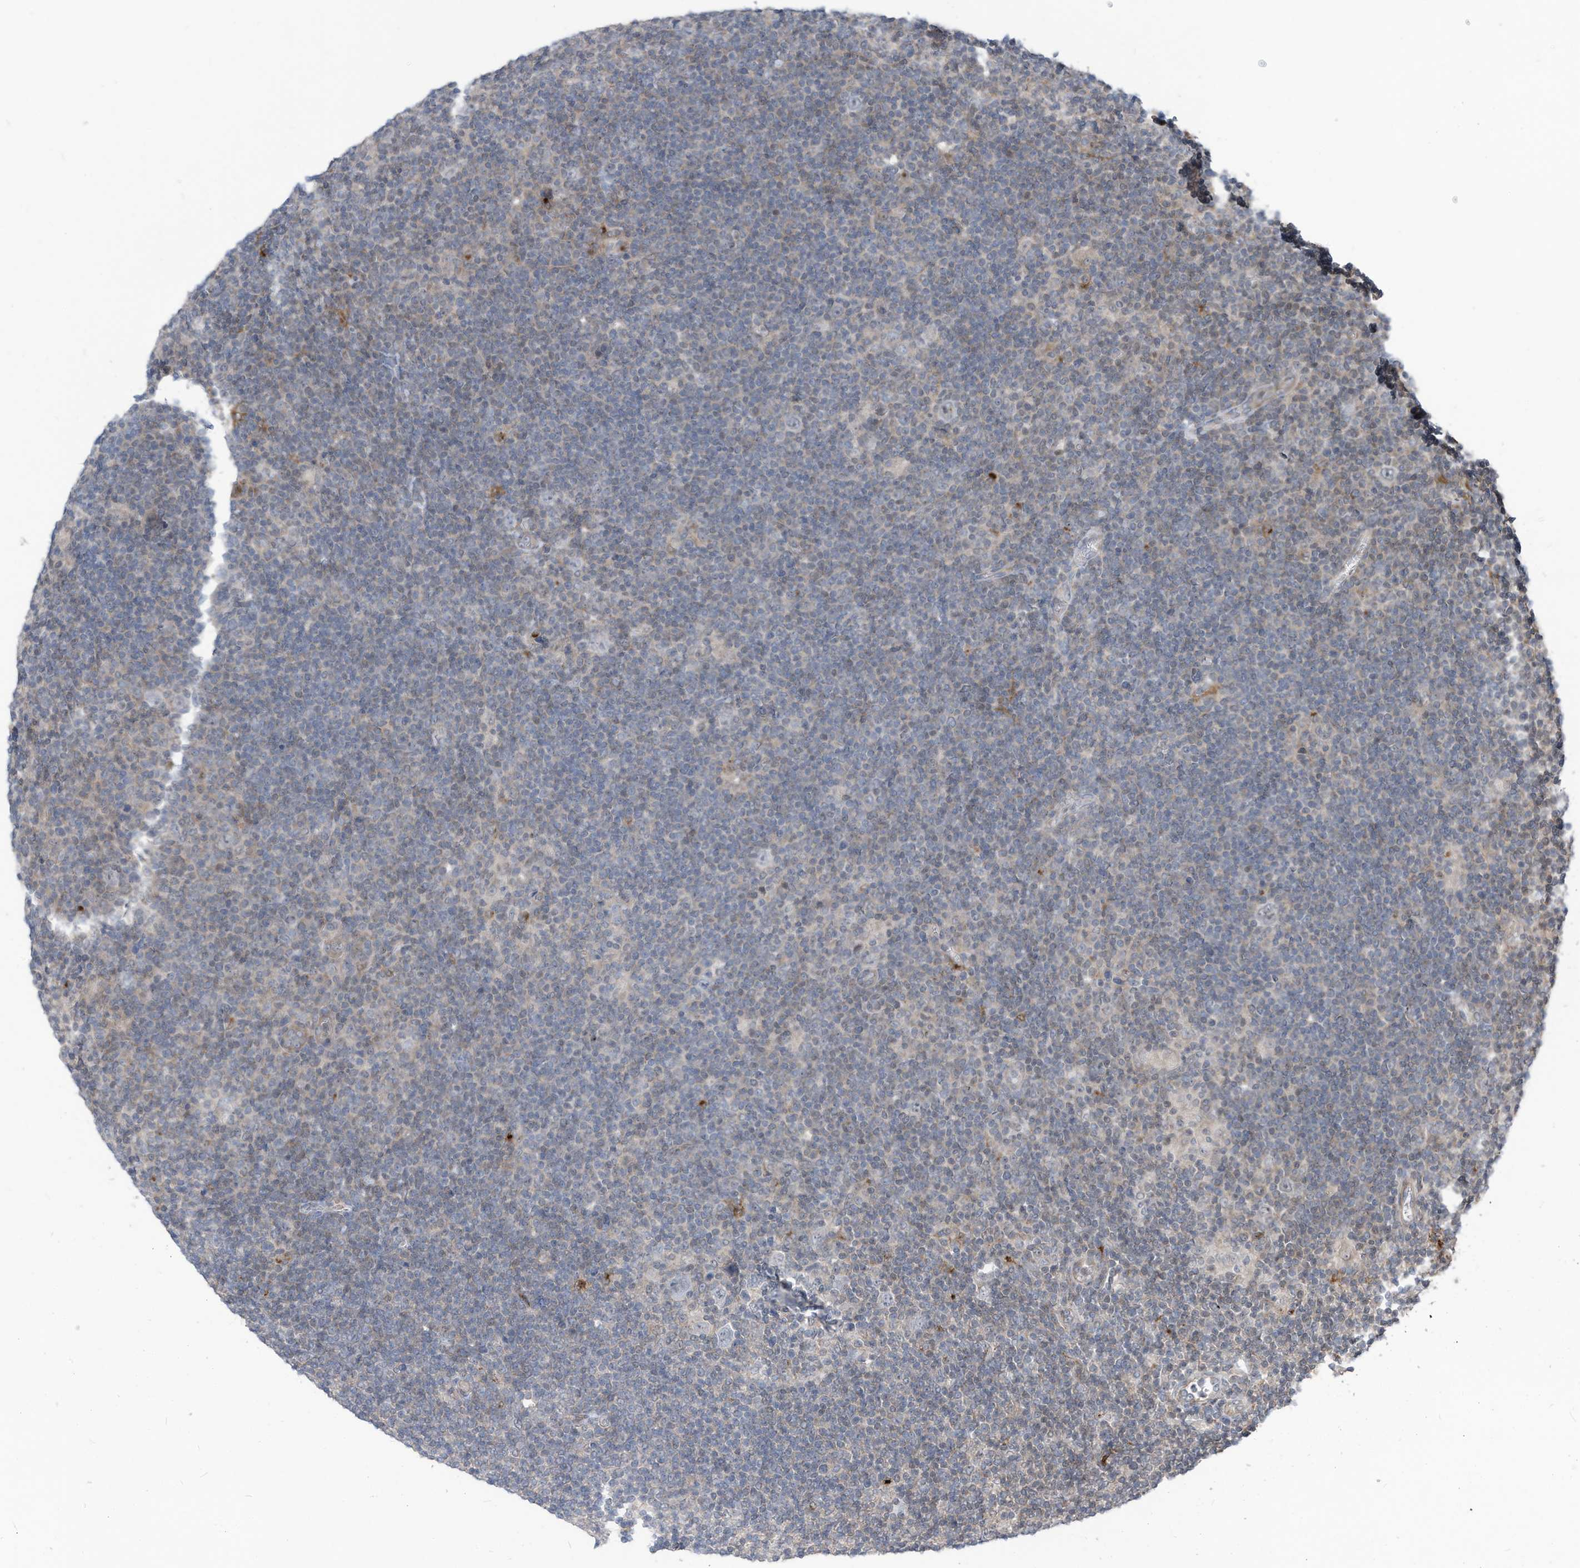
{"staining": {"intensity": "negative", "quantity": "none", "location": "none"}, "tissue": "lymphoma", "cell_type": "Tumor cells", "image_type": "cancer", "snomed": [{"axis": "morphology", "description": "Hodgkin's disease, NOS"}, {"axis": "topography", "description": "Lymph node"}], "caption": "Lymphoma was stained to show a protein in brown. There is no significant expression in tumor cells. The staining was performed using DAB to visualize the protein expression in brown, while the nuclei were stained in blue with hematoxylin (Magnification: 20x).", "gene": "GPATCH3", "patient": {"sex": "female", "age": 57}}